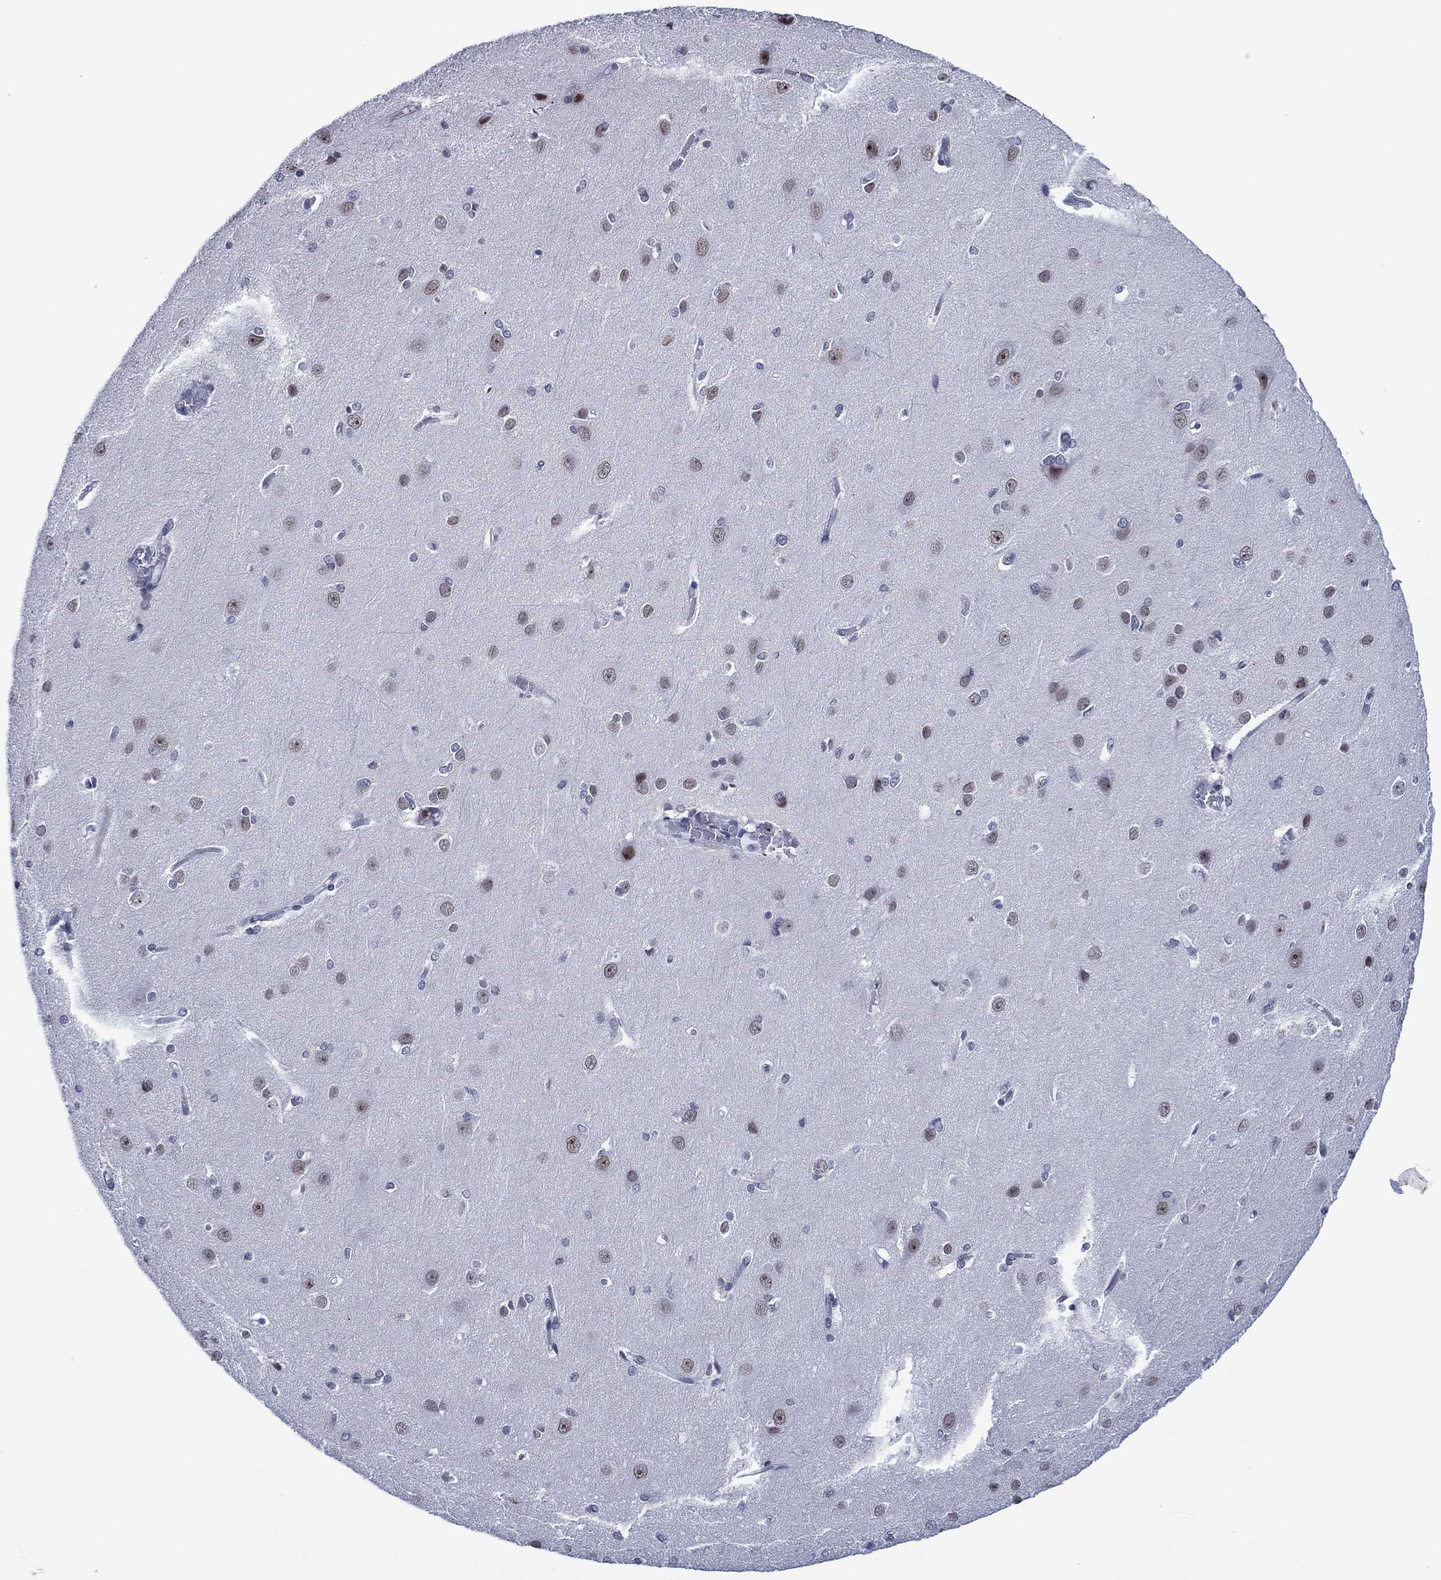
{"staining": {"intensity": "negative", "quantity": "none", "location": "none"}, "tissue": "cerebral cortex", "cell_type": "Endothelial cells", "image_type": "normal", "snomed": [{"axis": "morphology", "description": "Normal tissue, NOS"}, {"axis": "topography", "description": "Cerebral cortex"}], "caption": "Immunohistochemistry (IHC) micrograph of normal human cerebral cortex stained for a protein (brown), which reveals no staining in endothelial cells. Brightfield microscopy of IHC stained with DAB (3,3'-diaminobenzidine) (brown) and hematoxylin (blue), captured at high magnification.", "gene": "GATA6", "patient": {"sex": "male", "age": 37}}